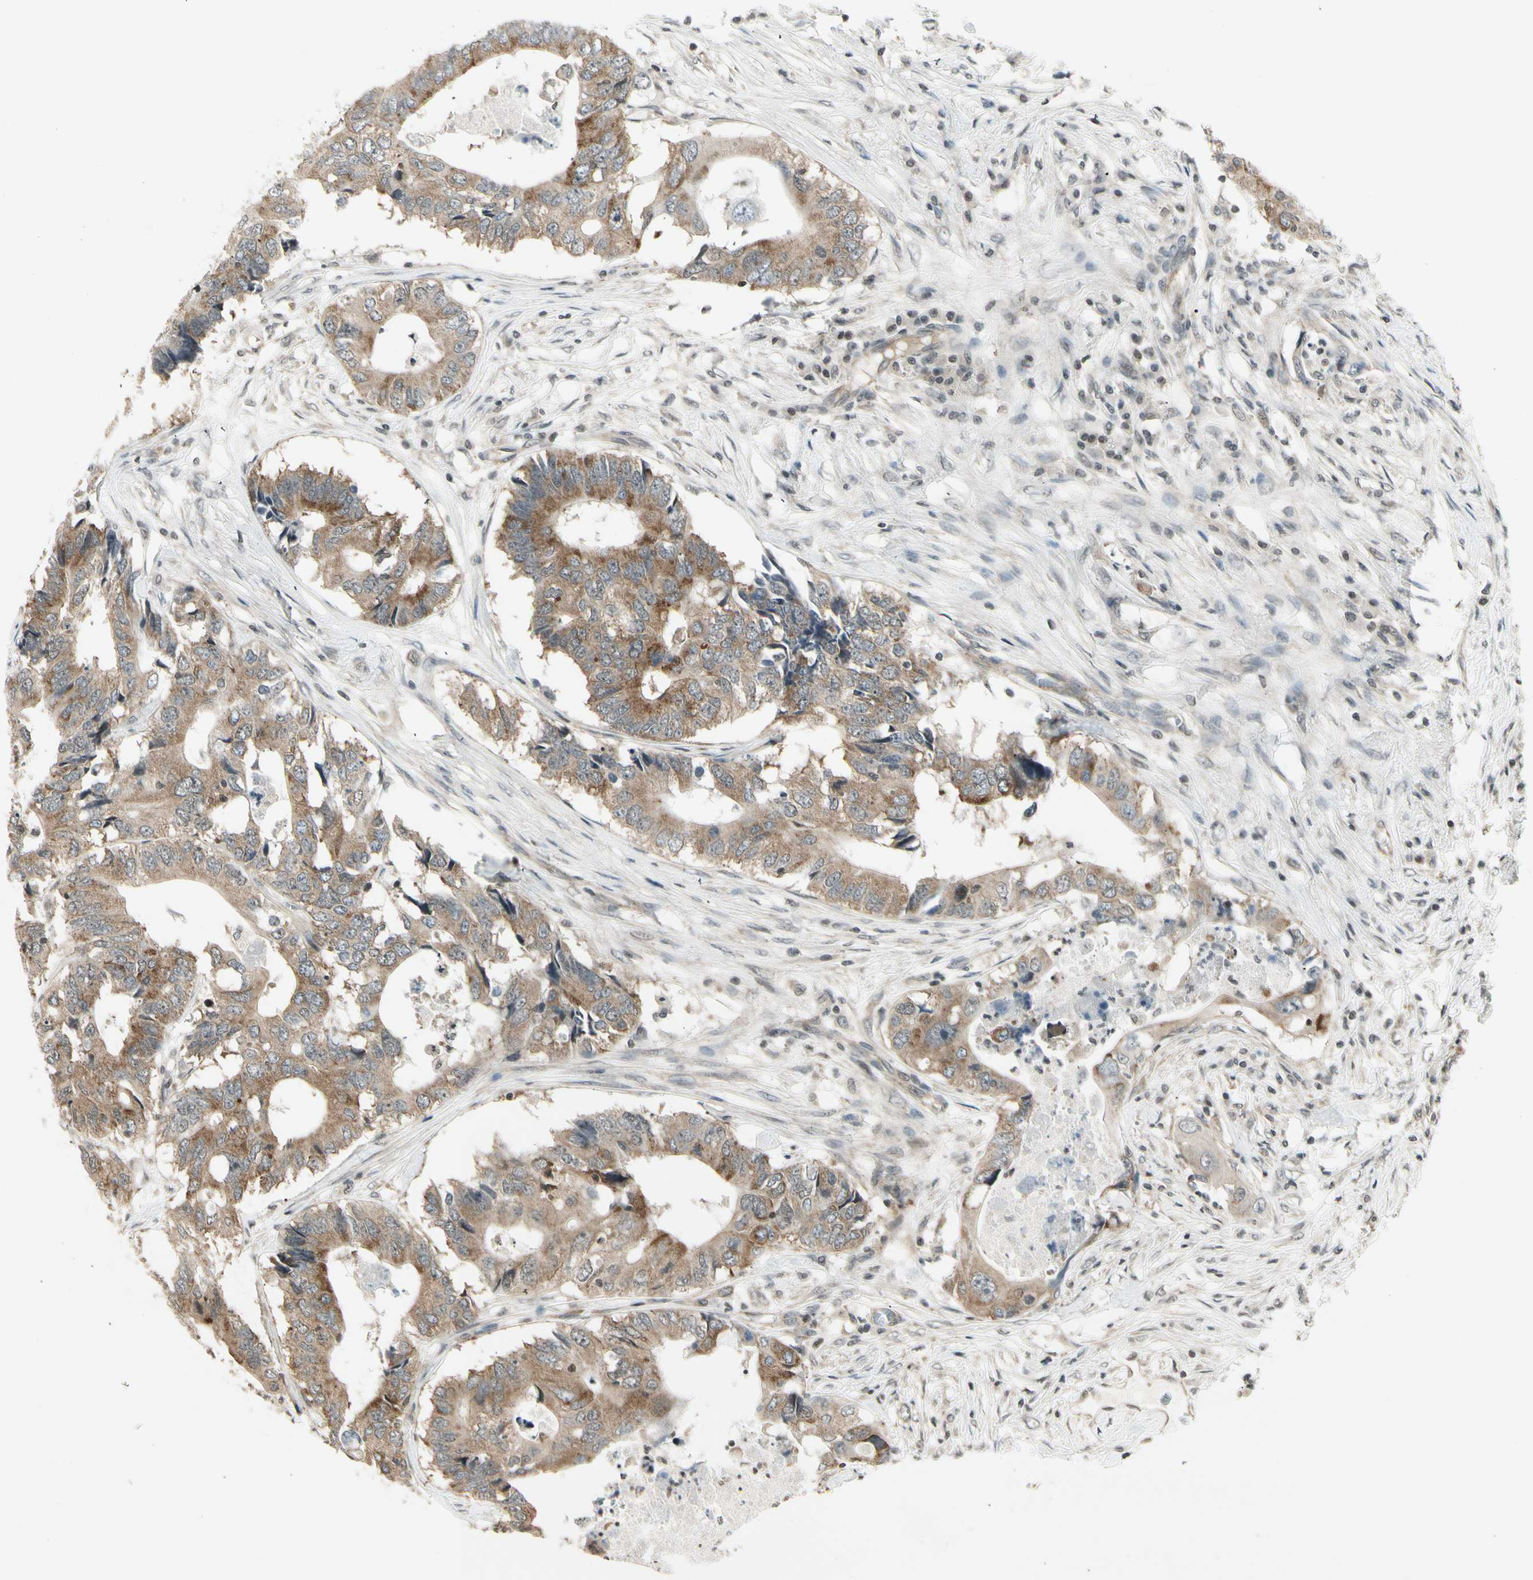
{"staining": {"intensity": "moderate", "quantity": "<25%", "location": "cytoplasmic/membranous"}, "tissue": "colorectal cancer", "cell_type": "Tumor cells", "image_type": "cancer", "snomed": [{"axis": "morphology", "description": "Adenocarcinoma, NOS"}, {"axis": "topography", "description": "Colon"}], "caption": "Human colorectal adenocarcinoma stained with a brown dye shows moderate cytoplasmic/membranous positive positivity in approximately <25% of tumor cells.", "gene": "SMN2", "patient": {"sex": "male", "age": 71}}